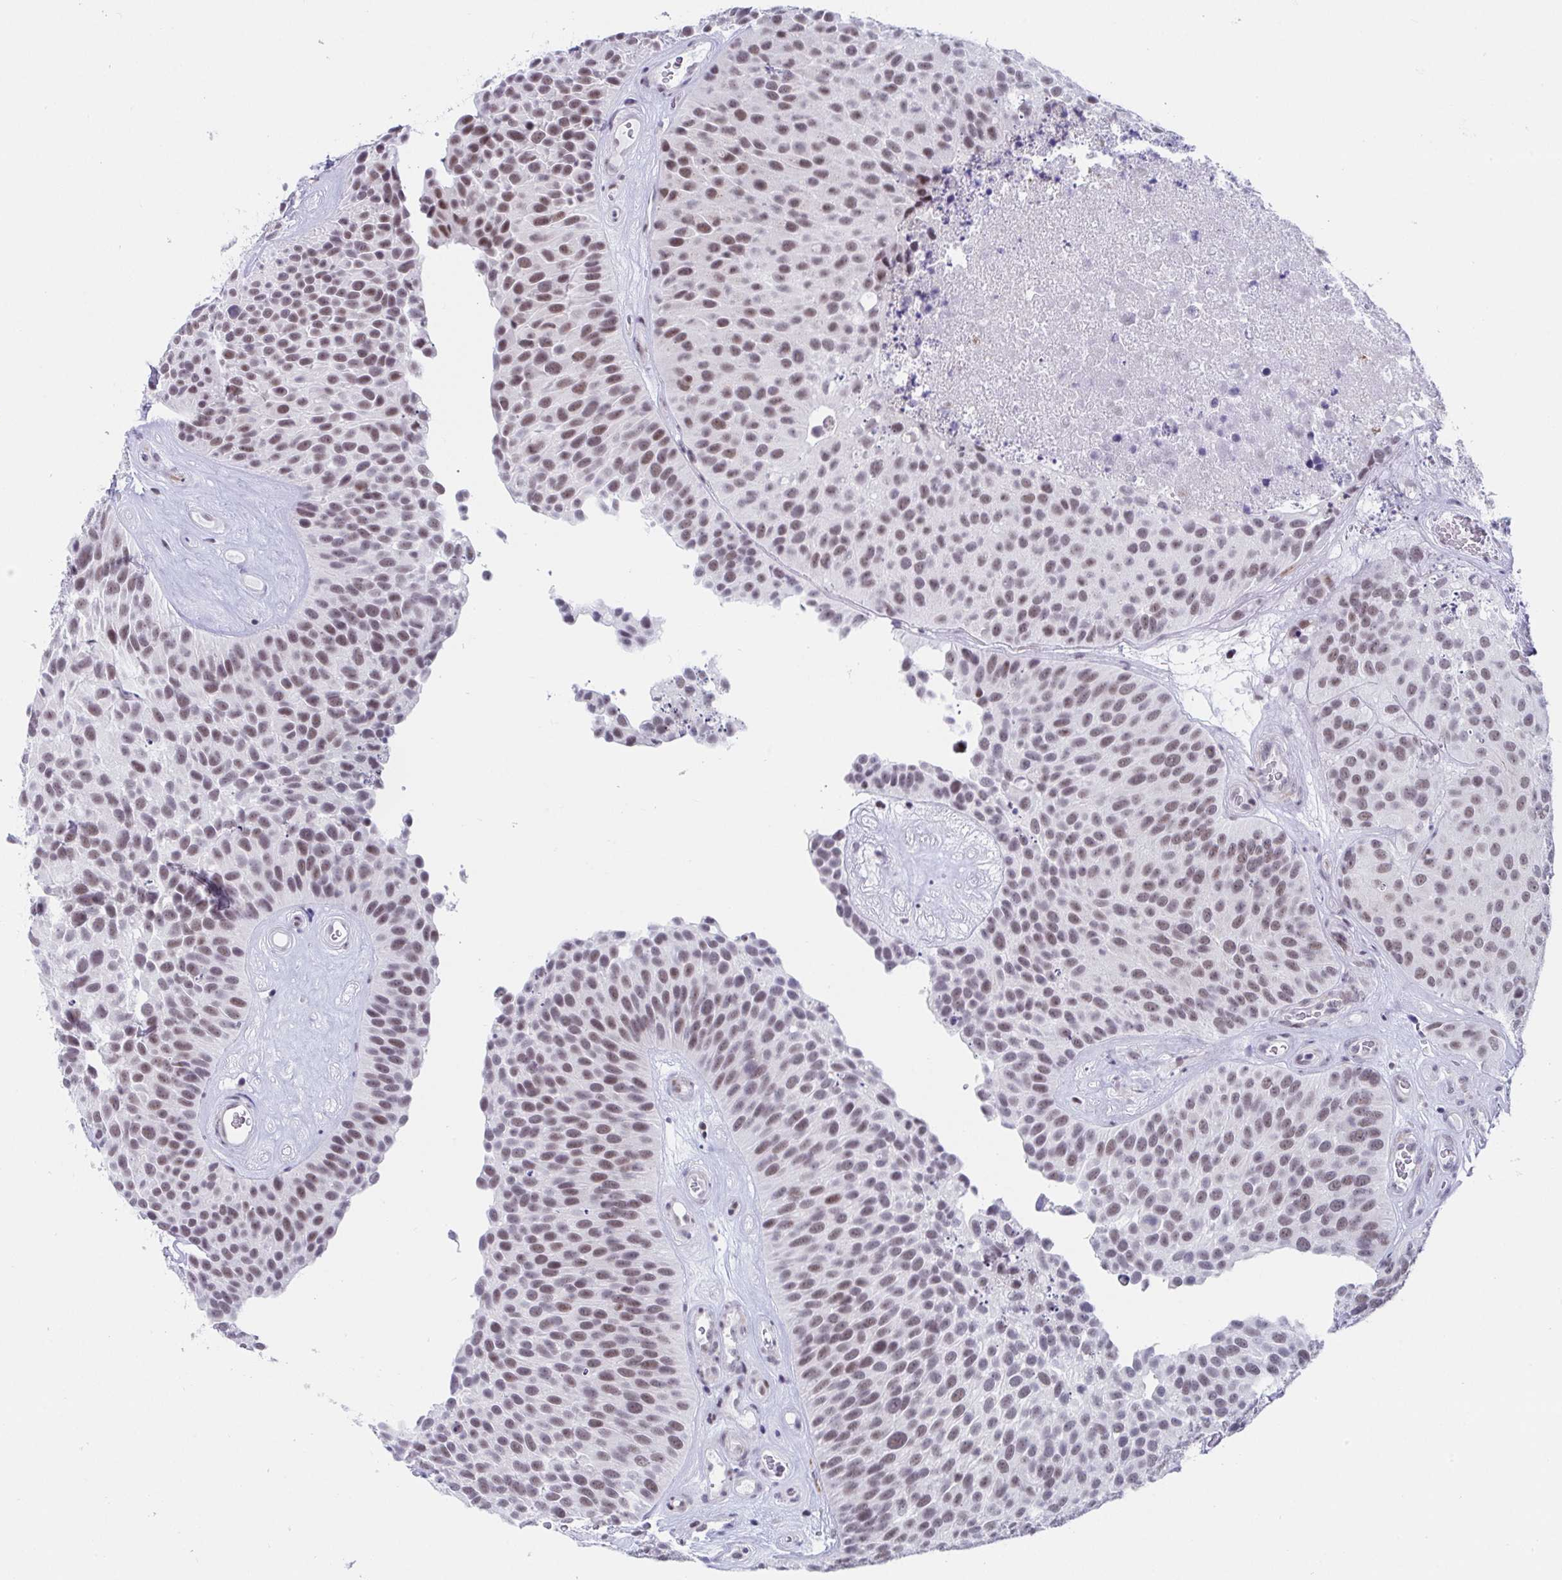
{"staining": {"intensity": "moderate", "quantity": ">75%", "location": "nuclear"}, "tissue": "urothelial cancer", "cell_type": "Tumor cells", "image_type": "cancer", "snomed": [{"axis": "morphology", "description": "Urothelial carcinoma, Low grade"}, {"axis": "topography", "description": "Urinary bladder"}], "caption": "Tumor cells reveal medium levels of moderate nuclear expression in about >75% of cells in human urothelial carcinoma (low-grade). (DAB (3,3'-diaminobenzidine) IHC, brown staining for protein, blue staining for nuclei).", "gene": "WDR72", "patient": {"sex": "male", "age": 76}}